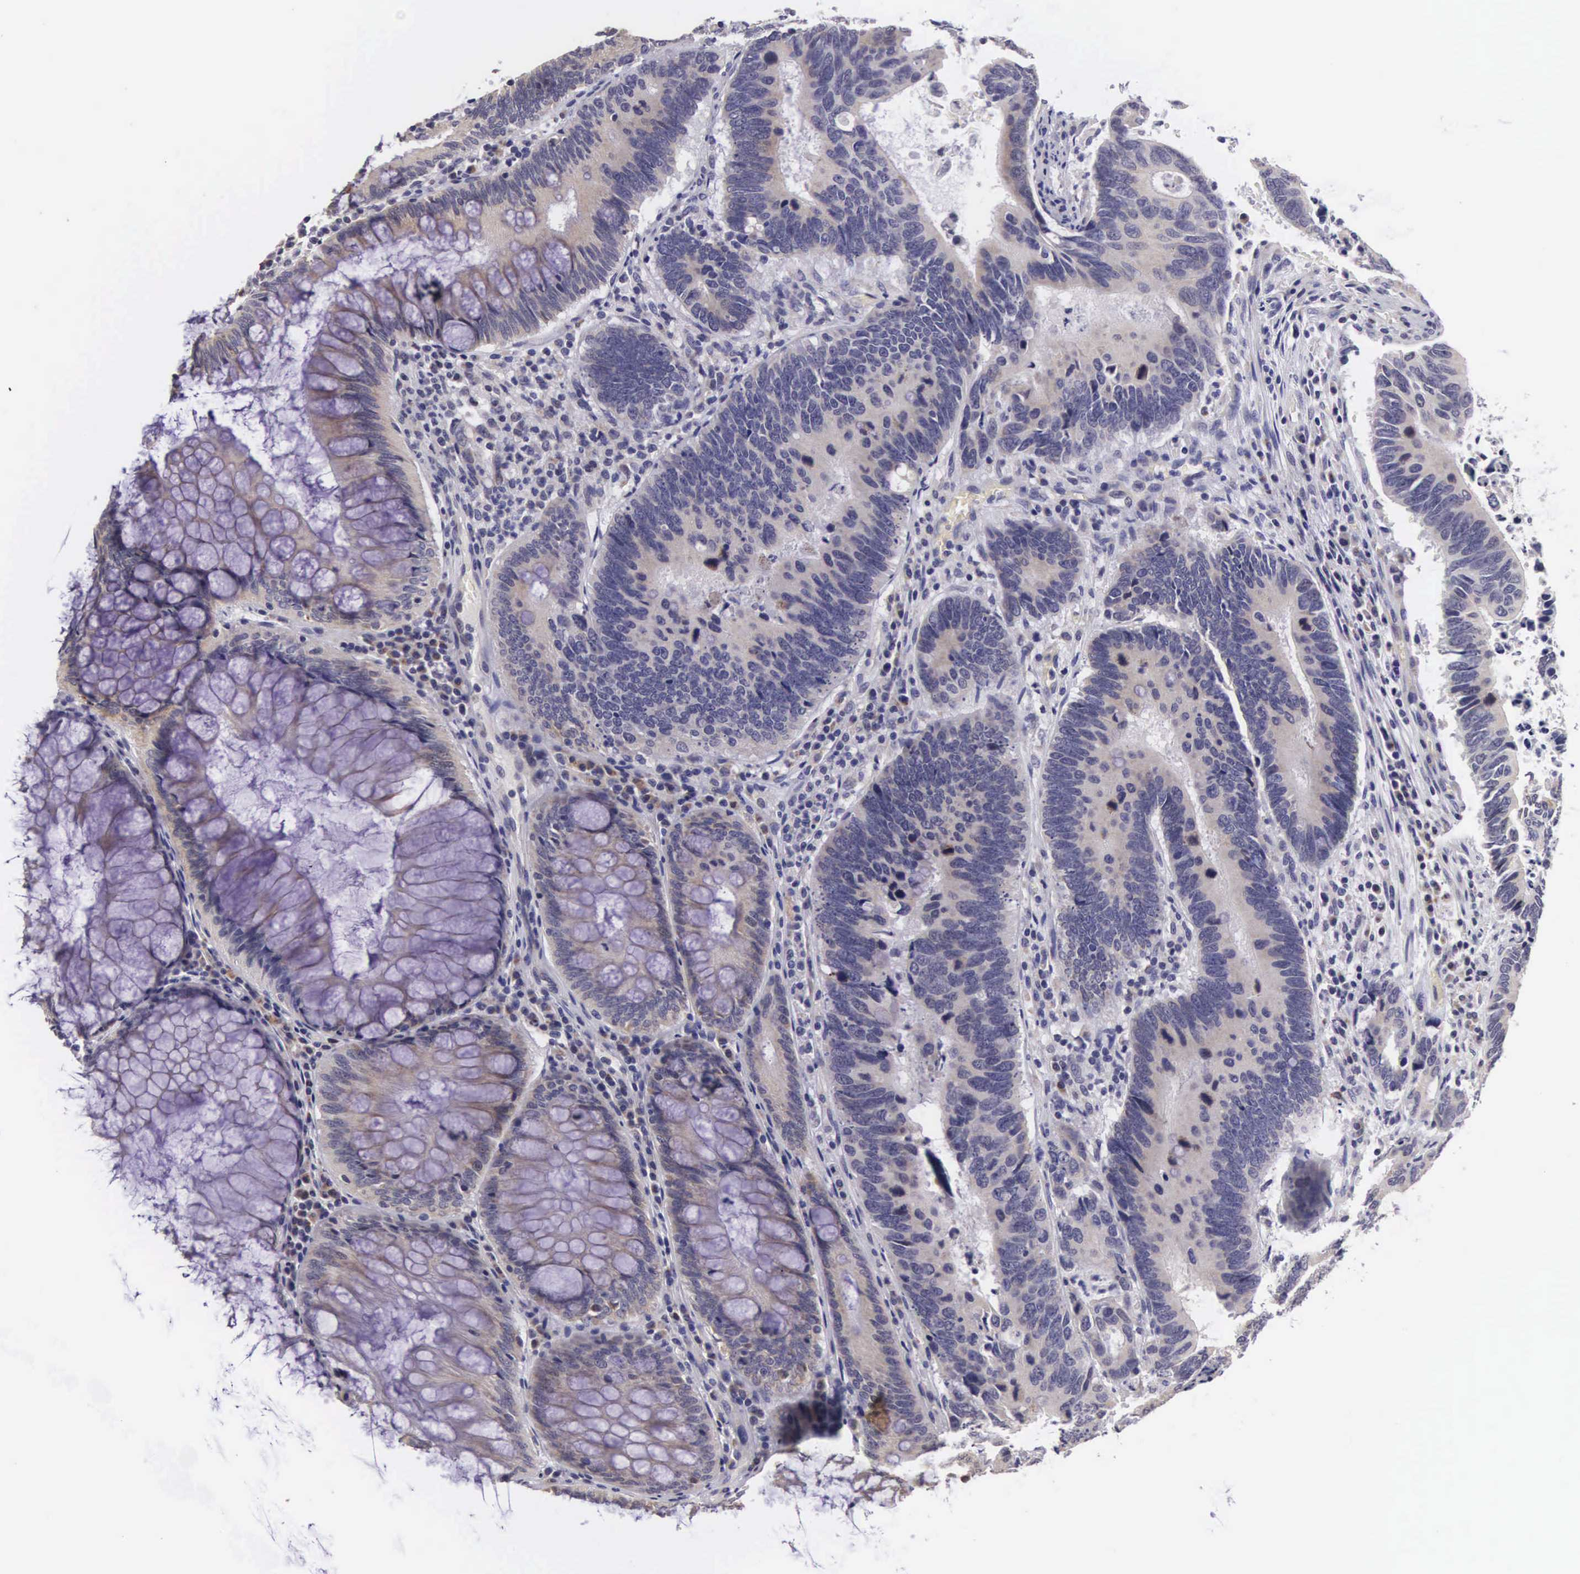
{"staining": {"intensity": "weak", "quantity": "<25%", "location": "cytoplasmic/membranous"}, "tissue": "colorectal cancer", "cell_type": "Tumor cells", "image_type": "cancer", "snomed": [{"axis": "morphology", "description": "Adenocarcinoma, NOS"}, {"axis": "topography", "description": "Colon"}], "caption": "An immunohistochemistry micrograph of colorectal cancer (adenocarcinoma) is shown. There is no staining in tumor cells of colorectal cancer (adenocarcinoma). (DAB (3,3'-diaminobenzidine) immunohistochemistry with hematoxylin counter stain).", "gene": "ARG2", "patient": {"sex": "male", "age": 49}}